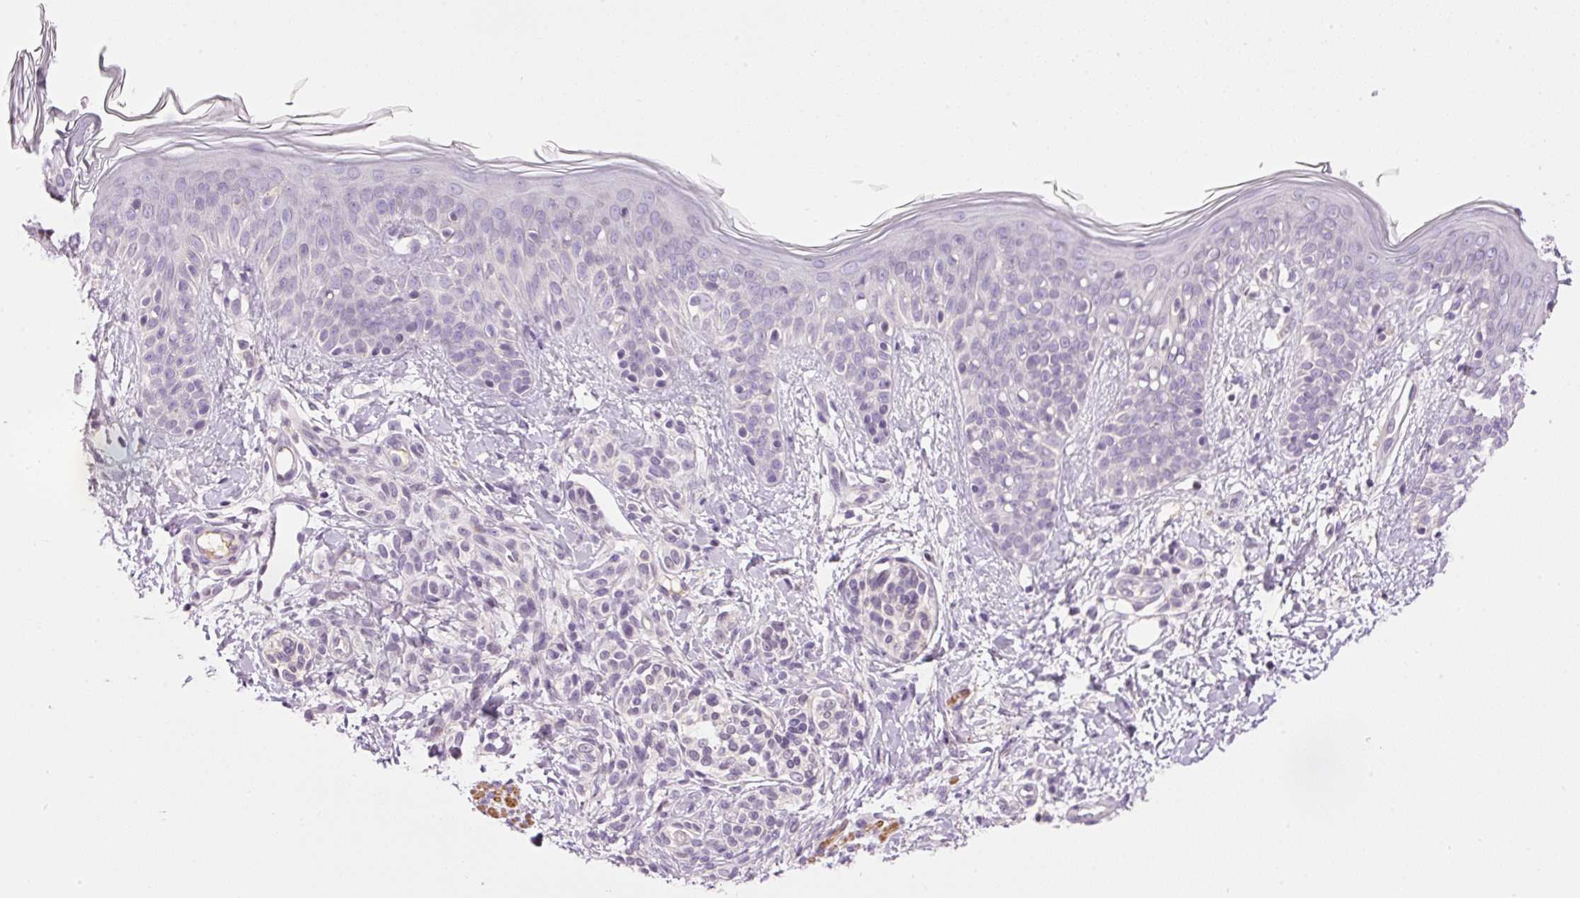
{"staining": {"intensity": "weak", "quantity": "25%-75%", "location": "cytoplasmic/membranous"}, "tissue": "skin", "cell_type": "Fibroblasts", "image_type": "normal", "snomed": [{"axis": "morphology", "description": "Normal tissue, NOS"}, {"axis": "topography", "description": "Skin"}], "caption": "There is low levels of weak cytoplasmic/membranous positivity in fibroblasts of benign skin, as demonstrated by immunohistochemical staining (brown color).", "gene": "HNF1A", "patient": {"sex": "male", "age": 16}}